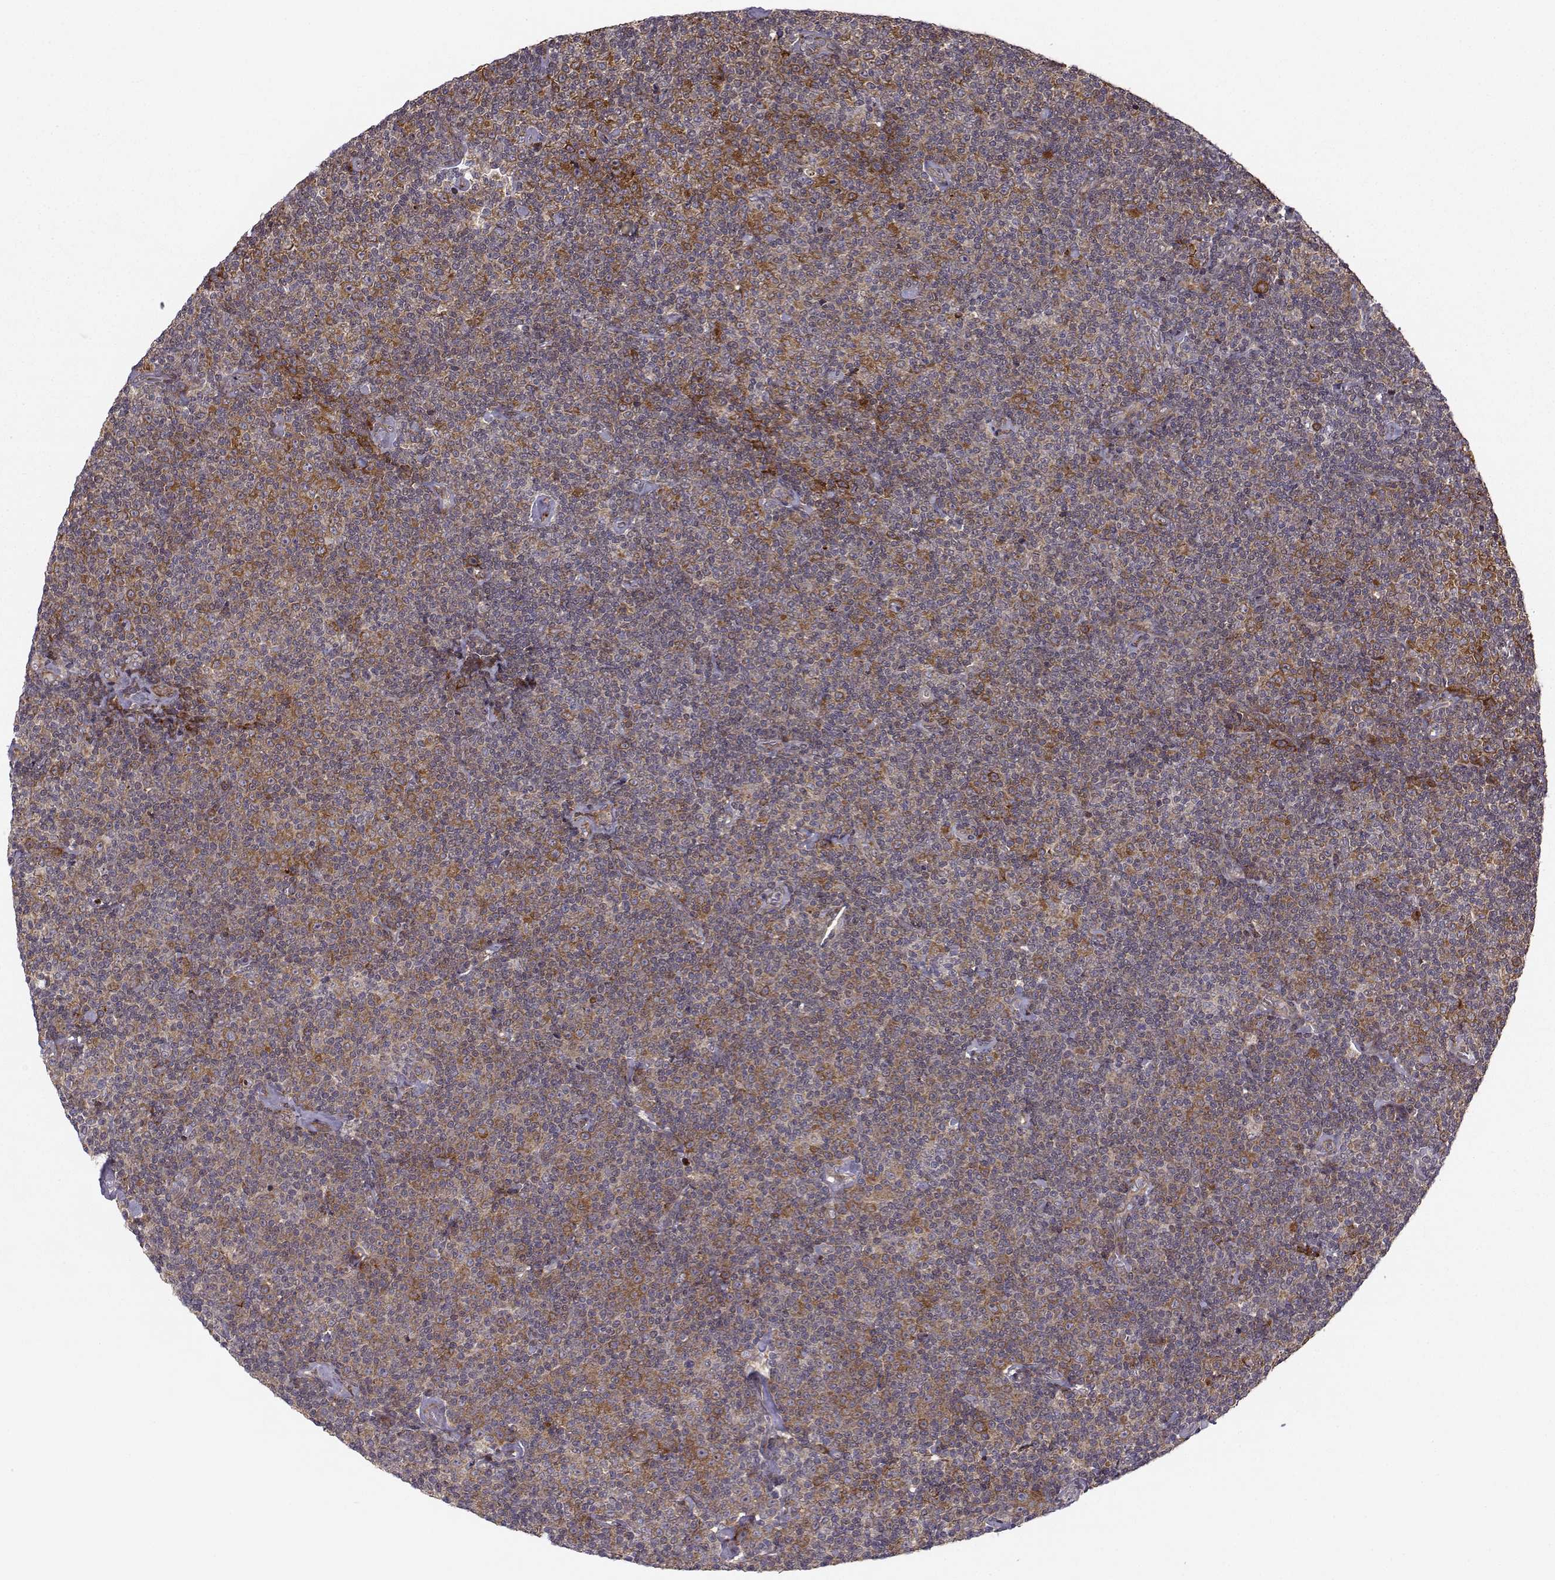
{"staining": {"intensity": "moderate", "quantity": "25%-75%", "location": "cytoplasmic/membranous"}, "tissue": "lymphoma", "cell_type": "Tumor cells", "image_type": "cancer", "snomed": [{"axis": "morphology", "description": "Malignant lymphoma, non-Hodgkin's type, Low grade"}, {"axis": "topography", "description": "Lymph node"}], "caption": "Protein expression analysis of malignant lymphoma, non-Hodgkin's type (low-grade) reveals moderate cytoplasmic/membranous staining in approximately 25%-75% of tumor cells. (DAB IHC with brightfield microscopy, high magnification).", "gene": "RPL31", "patient": {"sex": "male", "age": 81}}